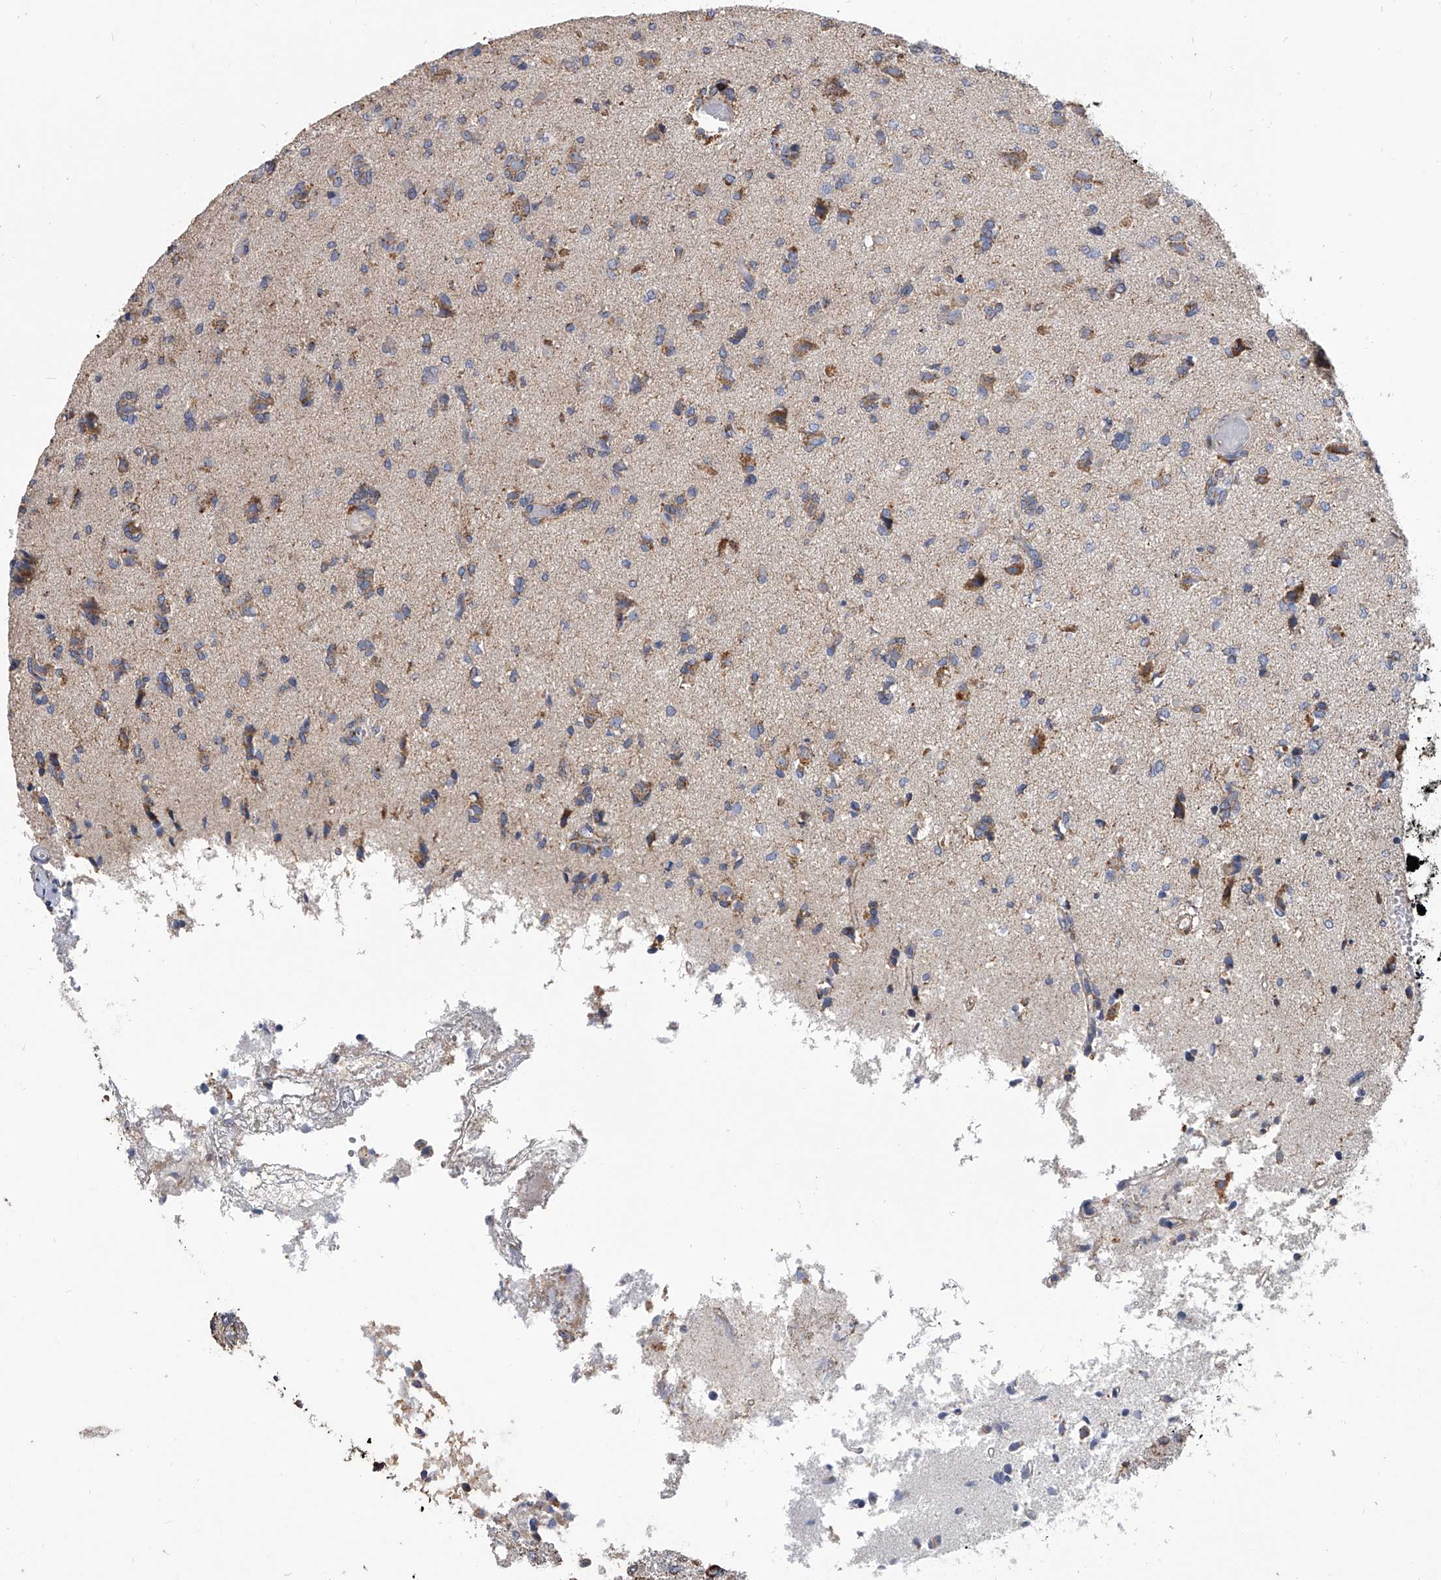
{"staining": {"intensity": "moderate", "quantity": "25%-75%", "location": "cytoplasmic/membranous"}, "tissue": "glioma", "cell_type": "Tumor cells", "image_type": "cancer", "snomed": [{"axis": "morphology", "description": "Glioma, malignant, High grade"}, {"axis": "topography", "description": "Brain"}], "caption": "The photomicrograph shows a brown stain indicating the presence of a protein in the cytoplasmic/membranous of tumor cells in glioma.", "gene": "MRPL28", "patient": {"sex": "female", "age": 59}}